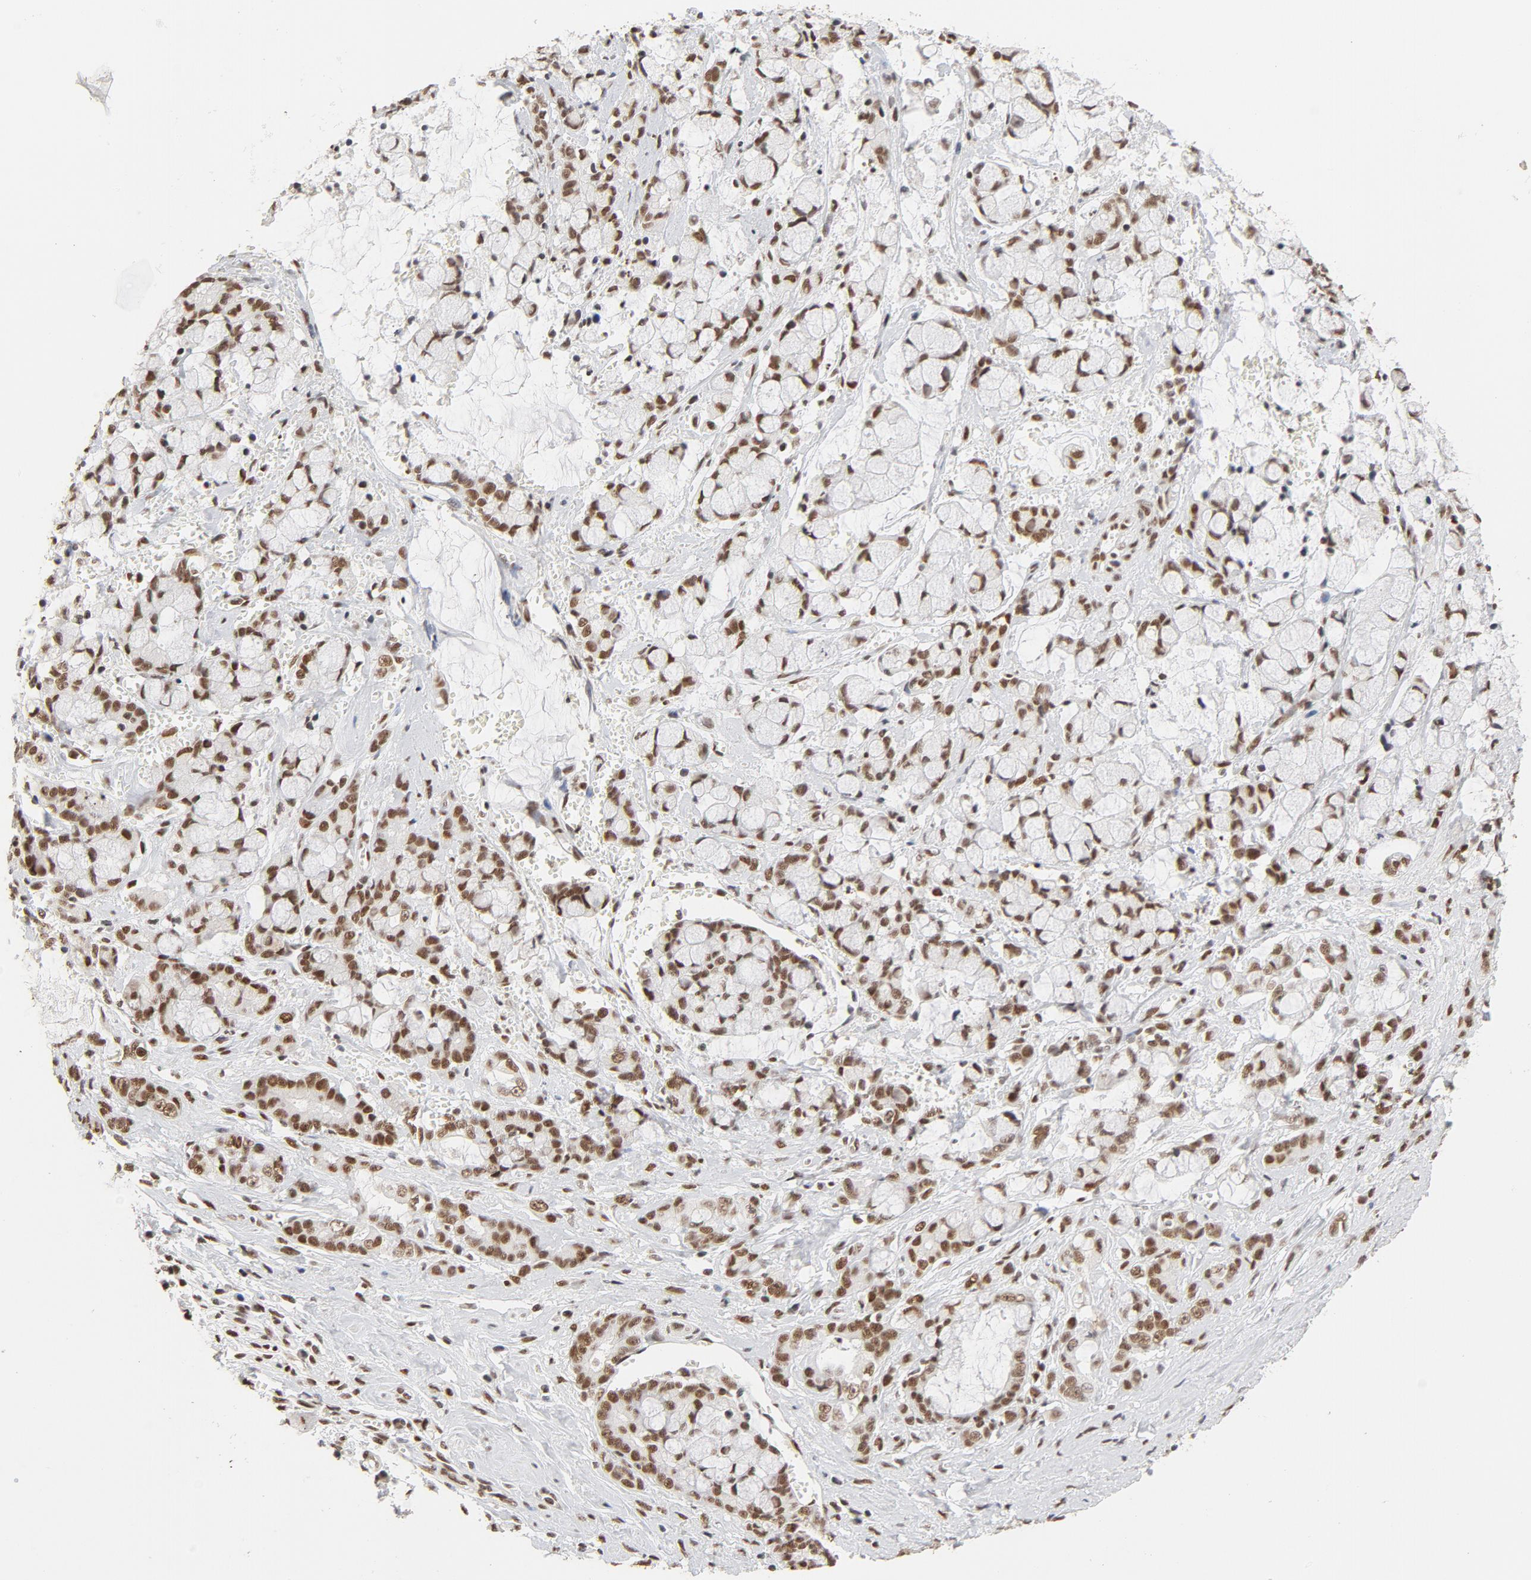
{"staining": {"intensity": "moderate", "quantity": ">75%", "location": "nuclear"}, "tissue": "pancreatic cancer", "cell_type": "Tumor cells", "image_type": "cancer", "snomed": [{"axis": "morphology", "description": "Adenocarcinoma, NOS"}, {"axis": "topography", "description": "Pancreas"}], "caption": "An immunohistochemistry (IHC) micrograph of tumor tissue is shown. Protein staining in brown highlights moderate nuclear positivity in adenocarcinoma (pancreatic) within tumor cells.", "gene": "TP53BP1", "patient": {"sex": "female", "age": 73}}